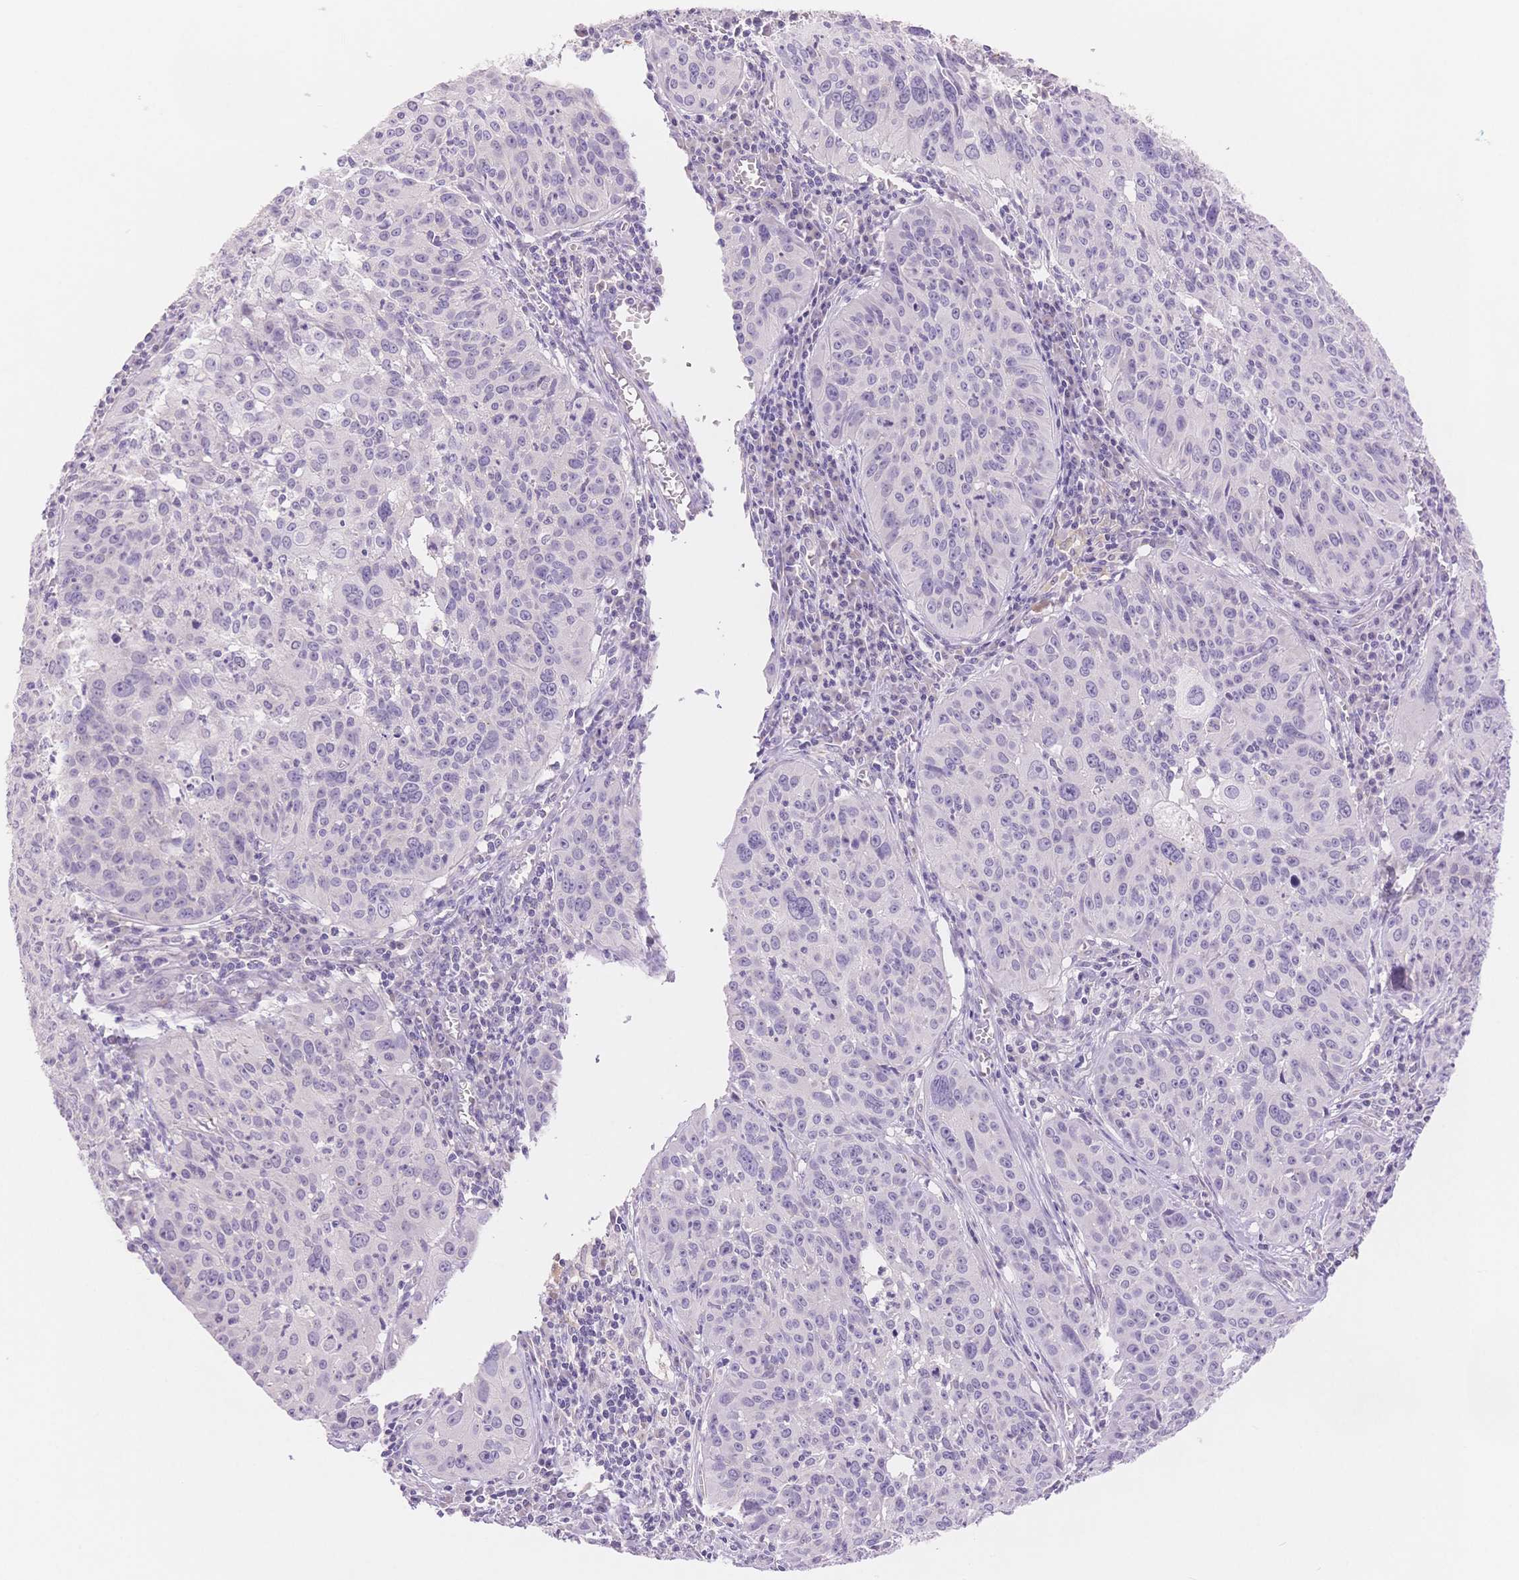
{"staining": {"intensity": "negative", "quantity": "none", "location": "none"}, "tissue": "cervical cancer", "cell_type": "Tumor cells", "image_type": "cancer", "snomed": [{"axis": "morphology", "description": "Squamous cell carcinoma, NOS"}, {"axis": "topography", "description": "Cervix"}], "caption": "IHC of squamous cell carcinoma (cervical) reveals no staining in tumor cells.", "gene": "MYOM1", "patient": {"sex": "female", "age": 31}}